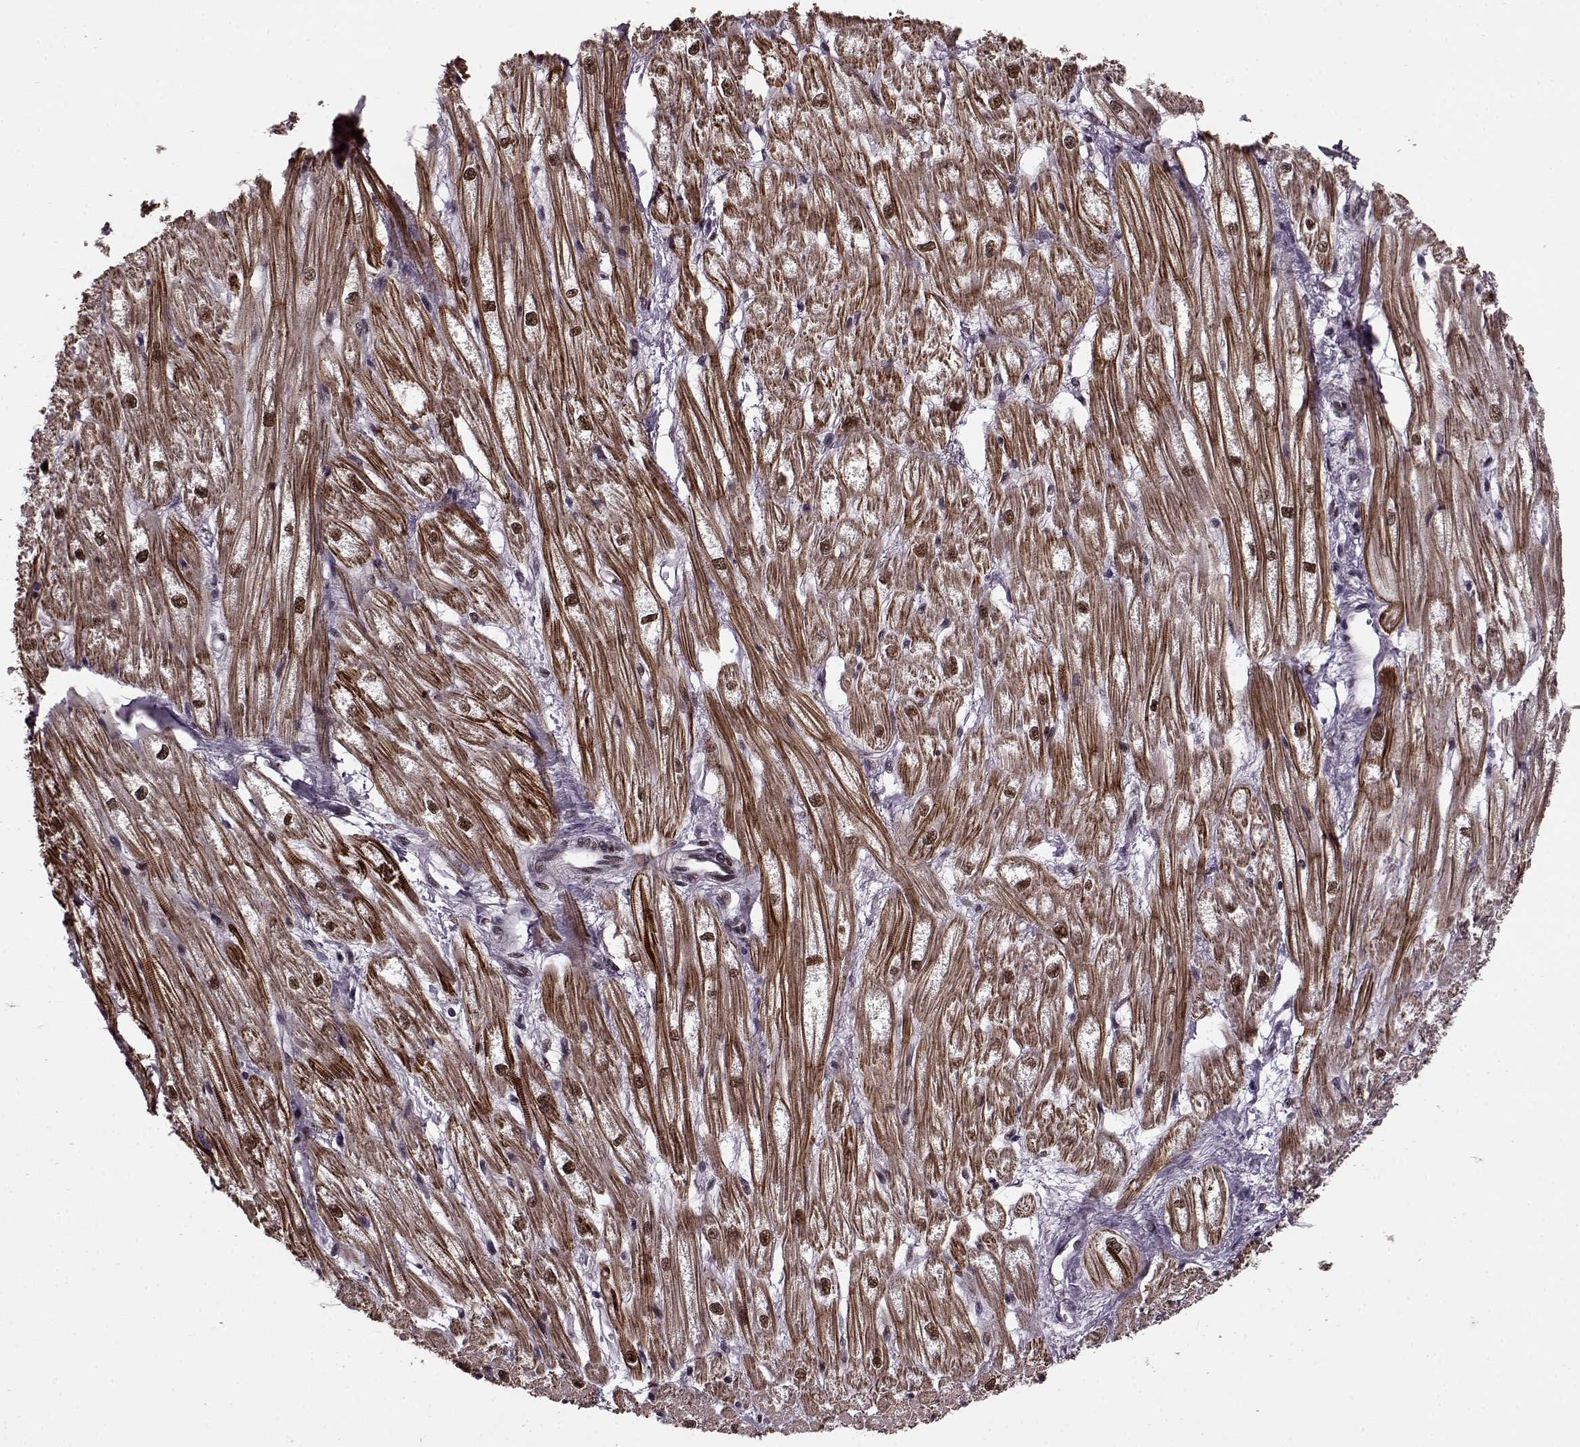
{"staining": {"intensity": "moderate", "quantity": ">75%", "location": "cytoplasmic/membranous,nuclear"}, "tissue": "heart muscle", "cell_type": "Cardiomyocytes", "image_type": "normal", "snomed": [{"axis": "morphology", "description": "Normal tissue, NOS"}, {"axis": "topography", "description": "Heart"}], "caption": "Benign heart muscle was stained to show a protein in brown. There is medium levels of moderate cytoplasmic/membranous,nuclear staining in approximately >75% of cardiomyocytes. The staining was performed using DAB (3,3'-diaminobenzidine), with brown indicating positive protein expression. Nuclei are stained blue with hematoxylin.", "gene": "FTO", "patient": {"sex": "male", "age": 61}}